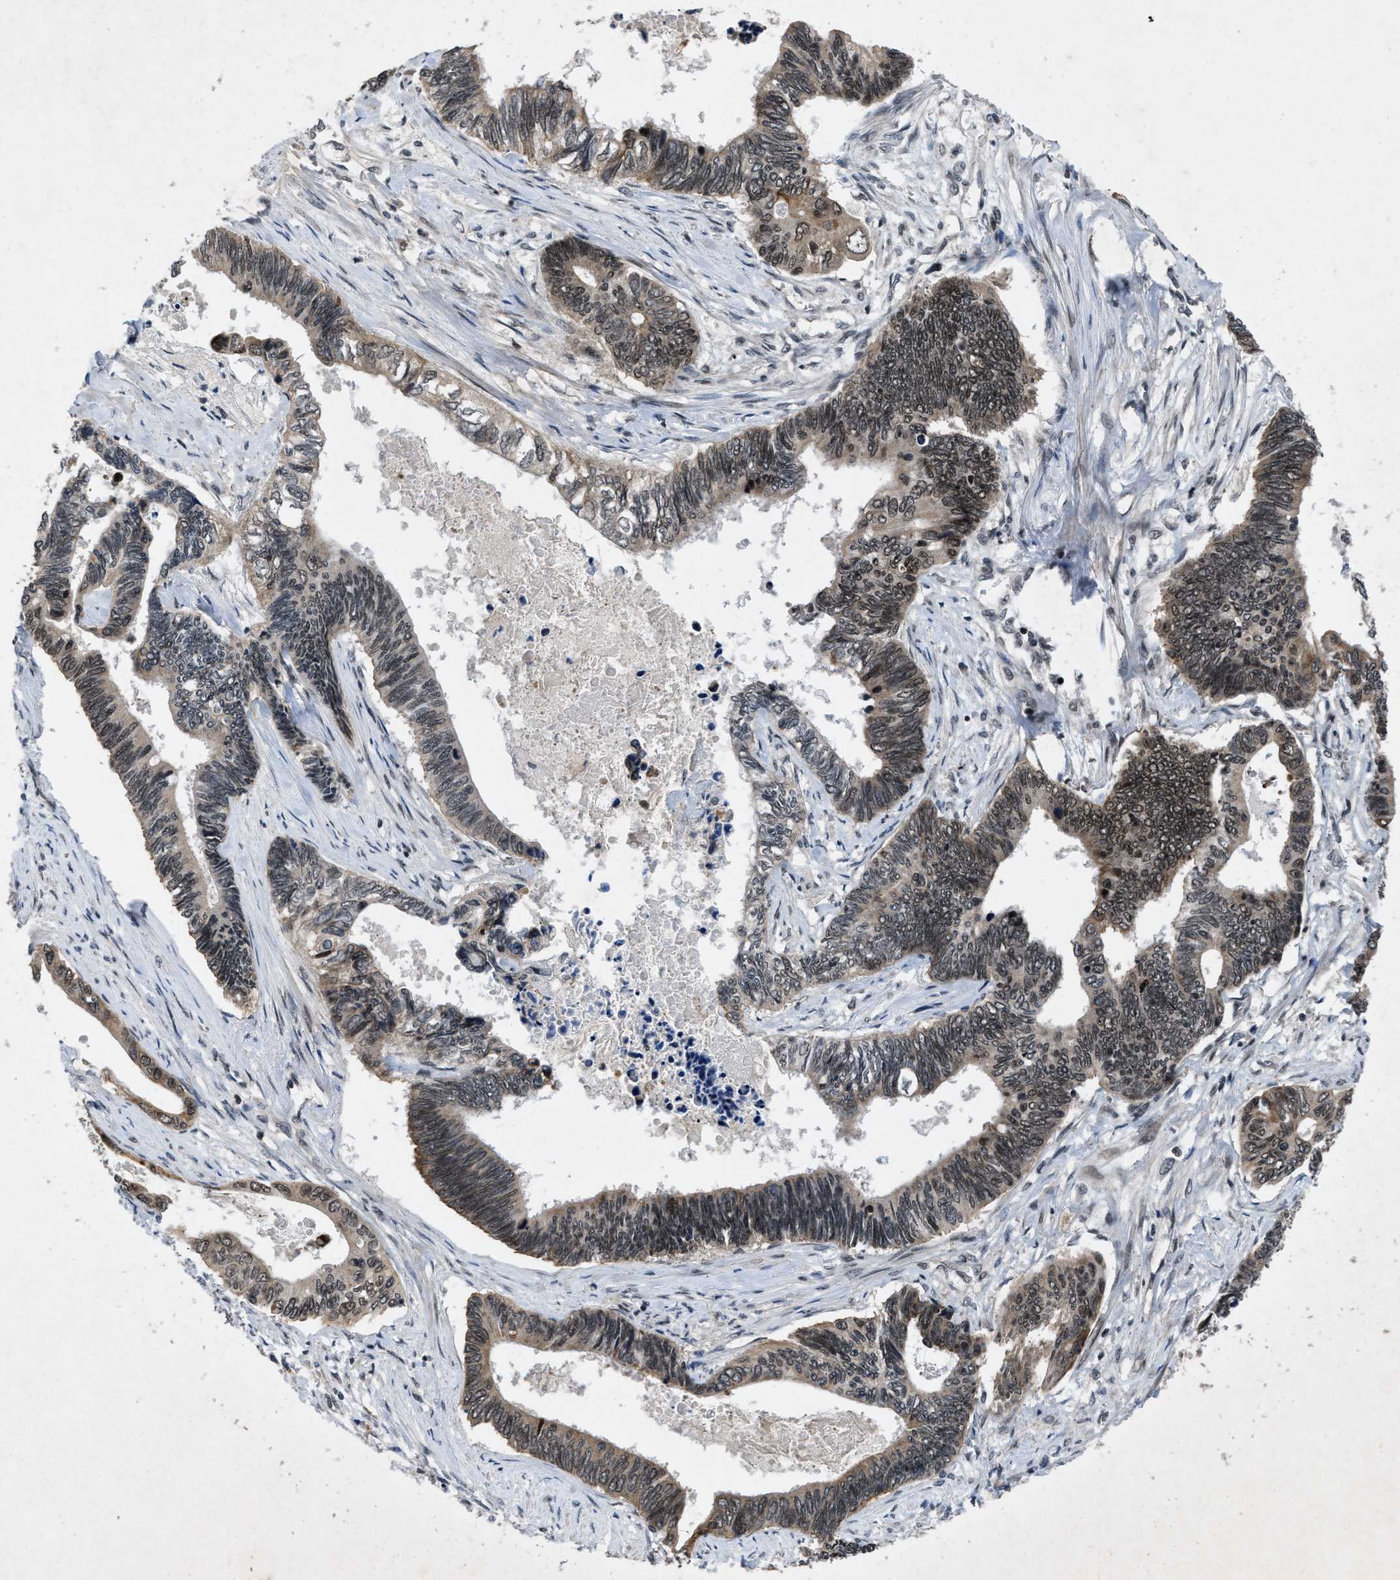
{"staining": {"intensity": "weak", "quantity": "25%-75%", "location": "cytoplasmic/membranous,nuclear"}, "tissue": "pancreatic cancer", "cell_type": "Tumor cells", "image_type": "cancer", "snomed": [{"axis": "morphology", "description": "Adenocarcinoma, NOS"}, {"axis": "topography", "description": "Pancreas"}], "caption": "A brown stain labels weak cytoplasmic/membranous and nuclear positivity of a protein in human pancreatic cancer tumor cells. (DAB (3,3'-diaminobenzidine) IHC, brown staining for protein, blue staining for nuclei).", "gene": "ZNHIT1", "patient": {"sex": "female", "age": 70}}